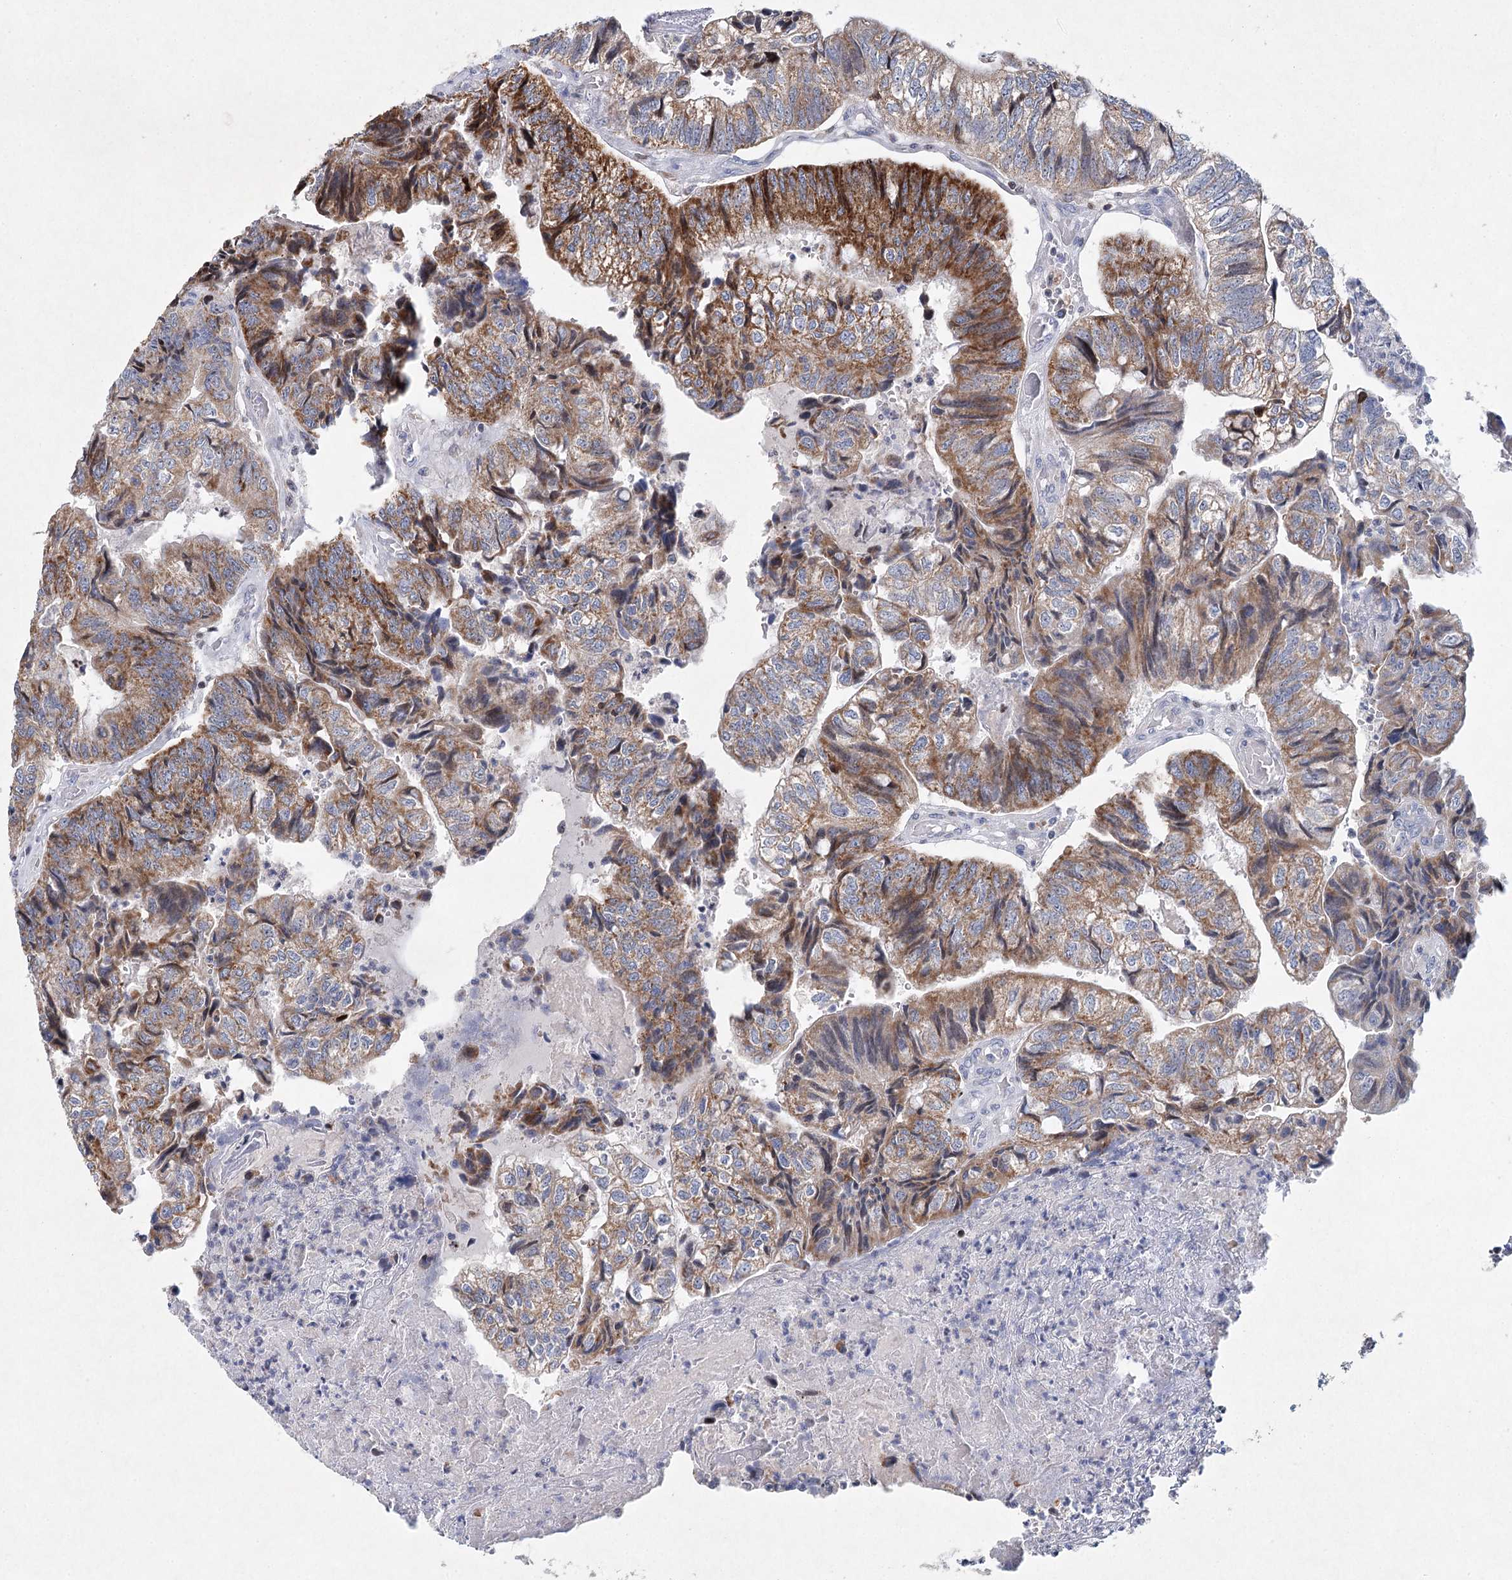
{"staining": {"intensity": "moderate", "quantity": ">75%", "location": "cytoplasmic/membranous"}, "tissue": "colorectal cancer", "cell_type": "Tumor cells", "image_type": "cancer", "snomed": [{"axis": "morphology", "description": "Adenocarcinoma, NOS"}, {"axis": "topography", "description": "Colon"}], "caption": "Tumor cells show moderate cytoplasmic/membranous staining in about >75% of cells in colorectal adenocarcinoma.", "gene": "XPO6", "patient": {"sex": "female", "age": 67}}